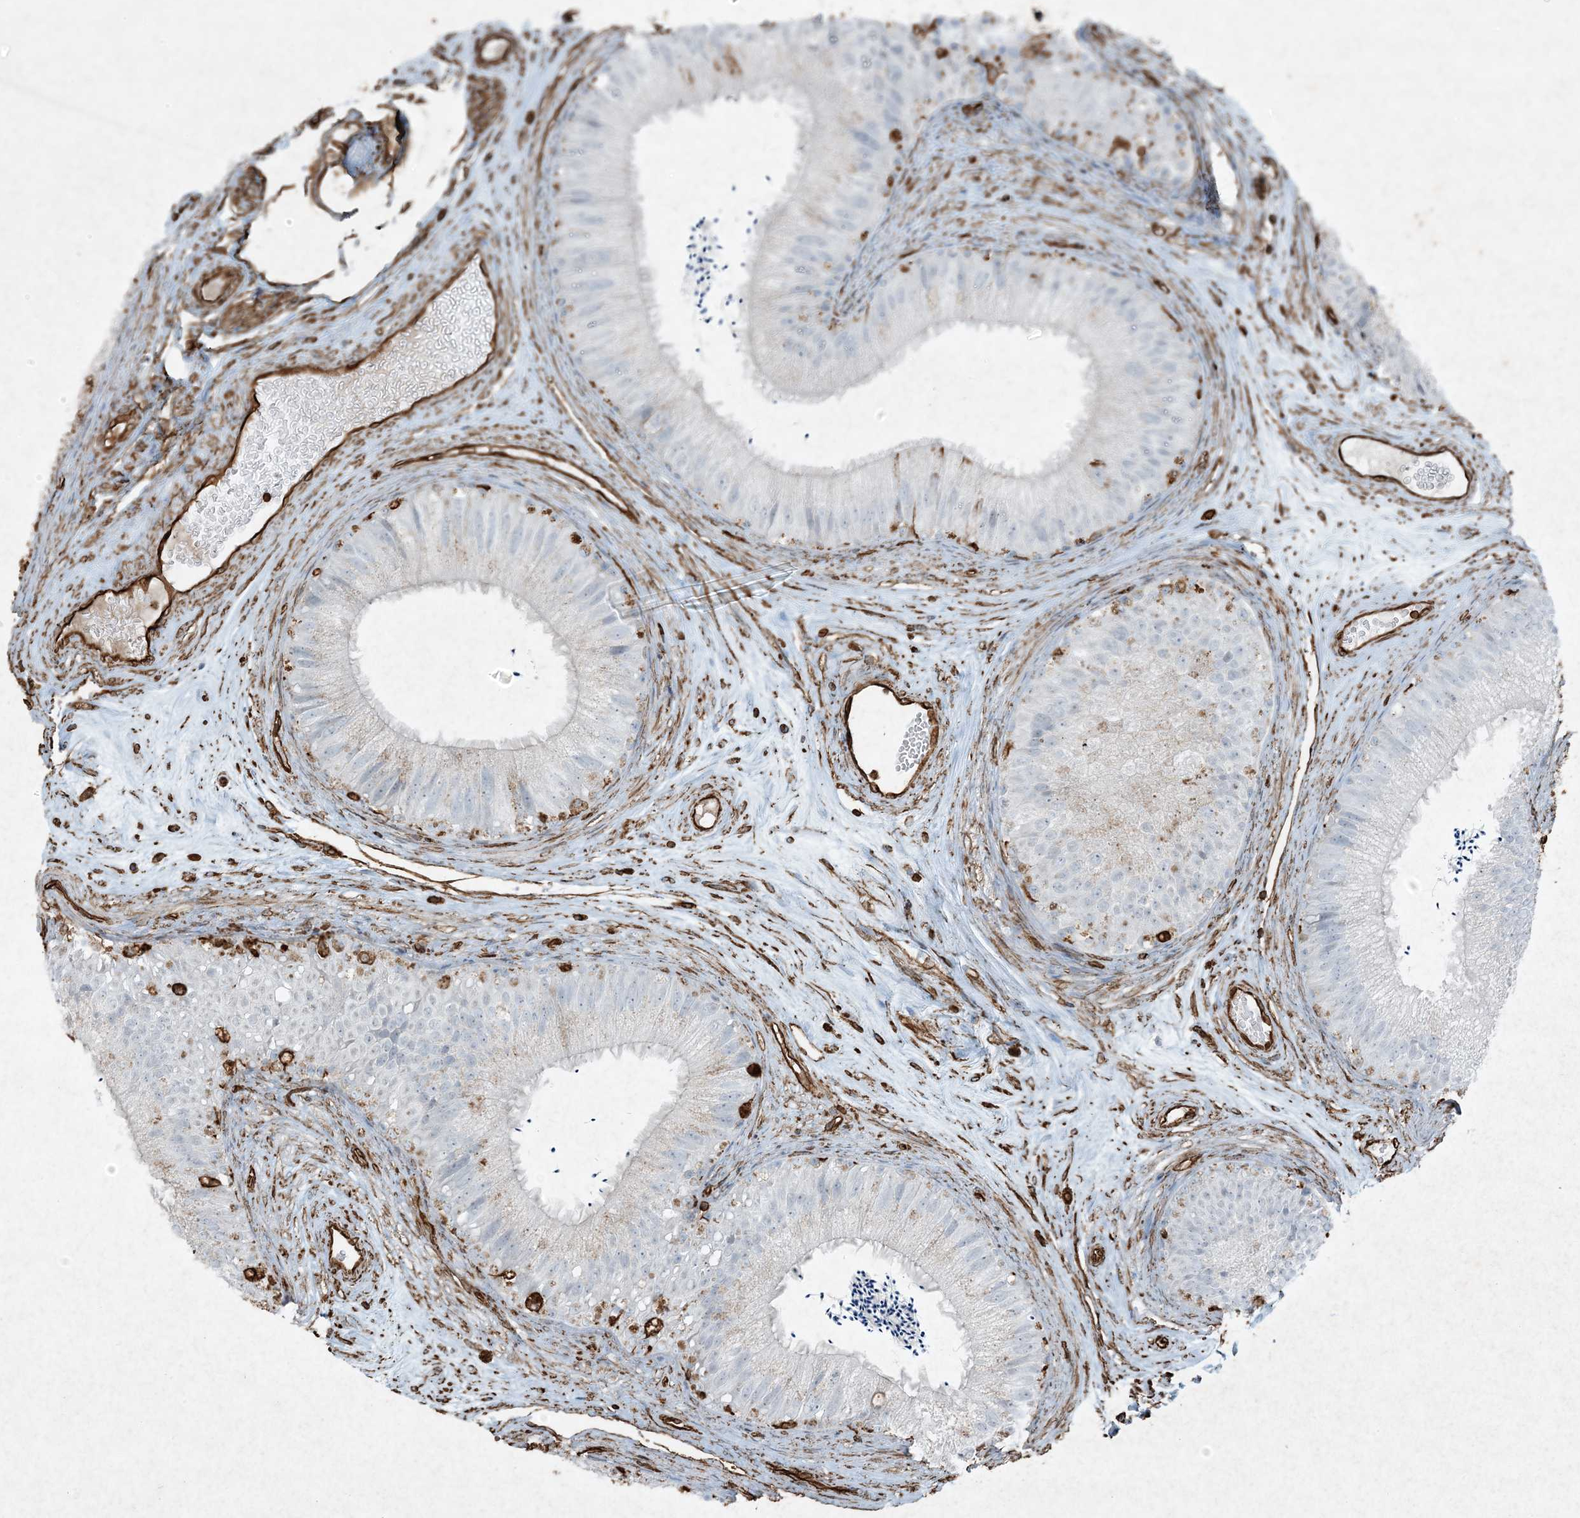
{"staining": {"intensity": "strong", "quantity": "<25%", "location": "cytoplasmic/membranous"}, "tissue": "epididymis", "cell_type": "Glandular cells", "image_type": "normal", "snomed": [{"axis": "morphology", "description": "Normal tissue, NOS"}, {"axis": "topography", "description": "Epididymis"}], "caption": "Glandular cells show medium levels of strong cytoplasmic/membranous positivity in about <25% of cells in unremarkable epididymis. Nuclei are stained in blue.", "gene": "RYK", "patient": {"sex": "male", "age": 77}}